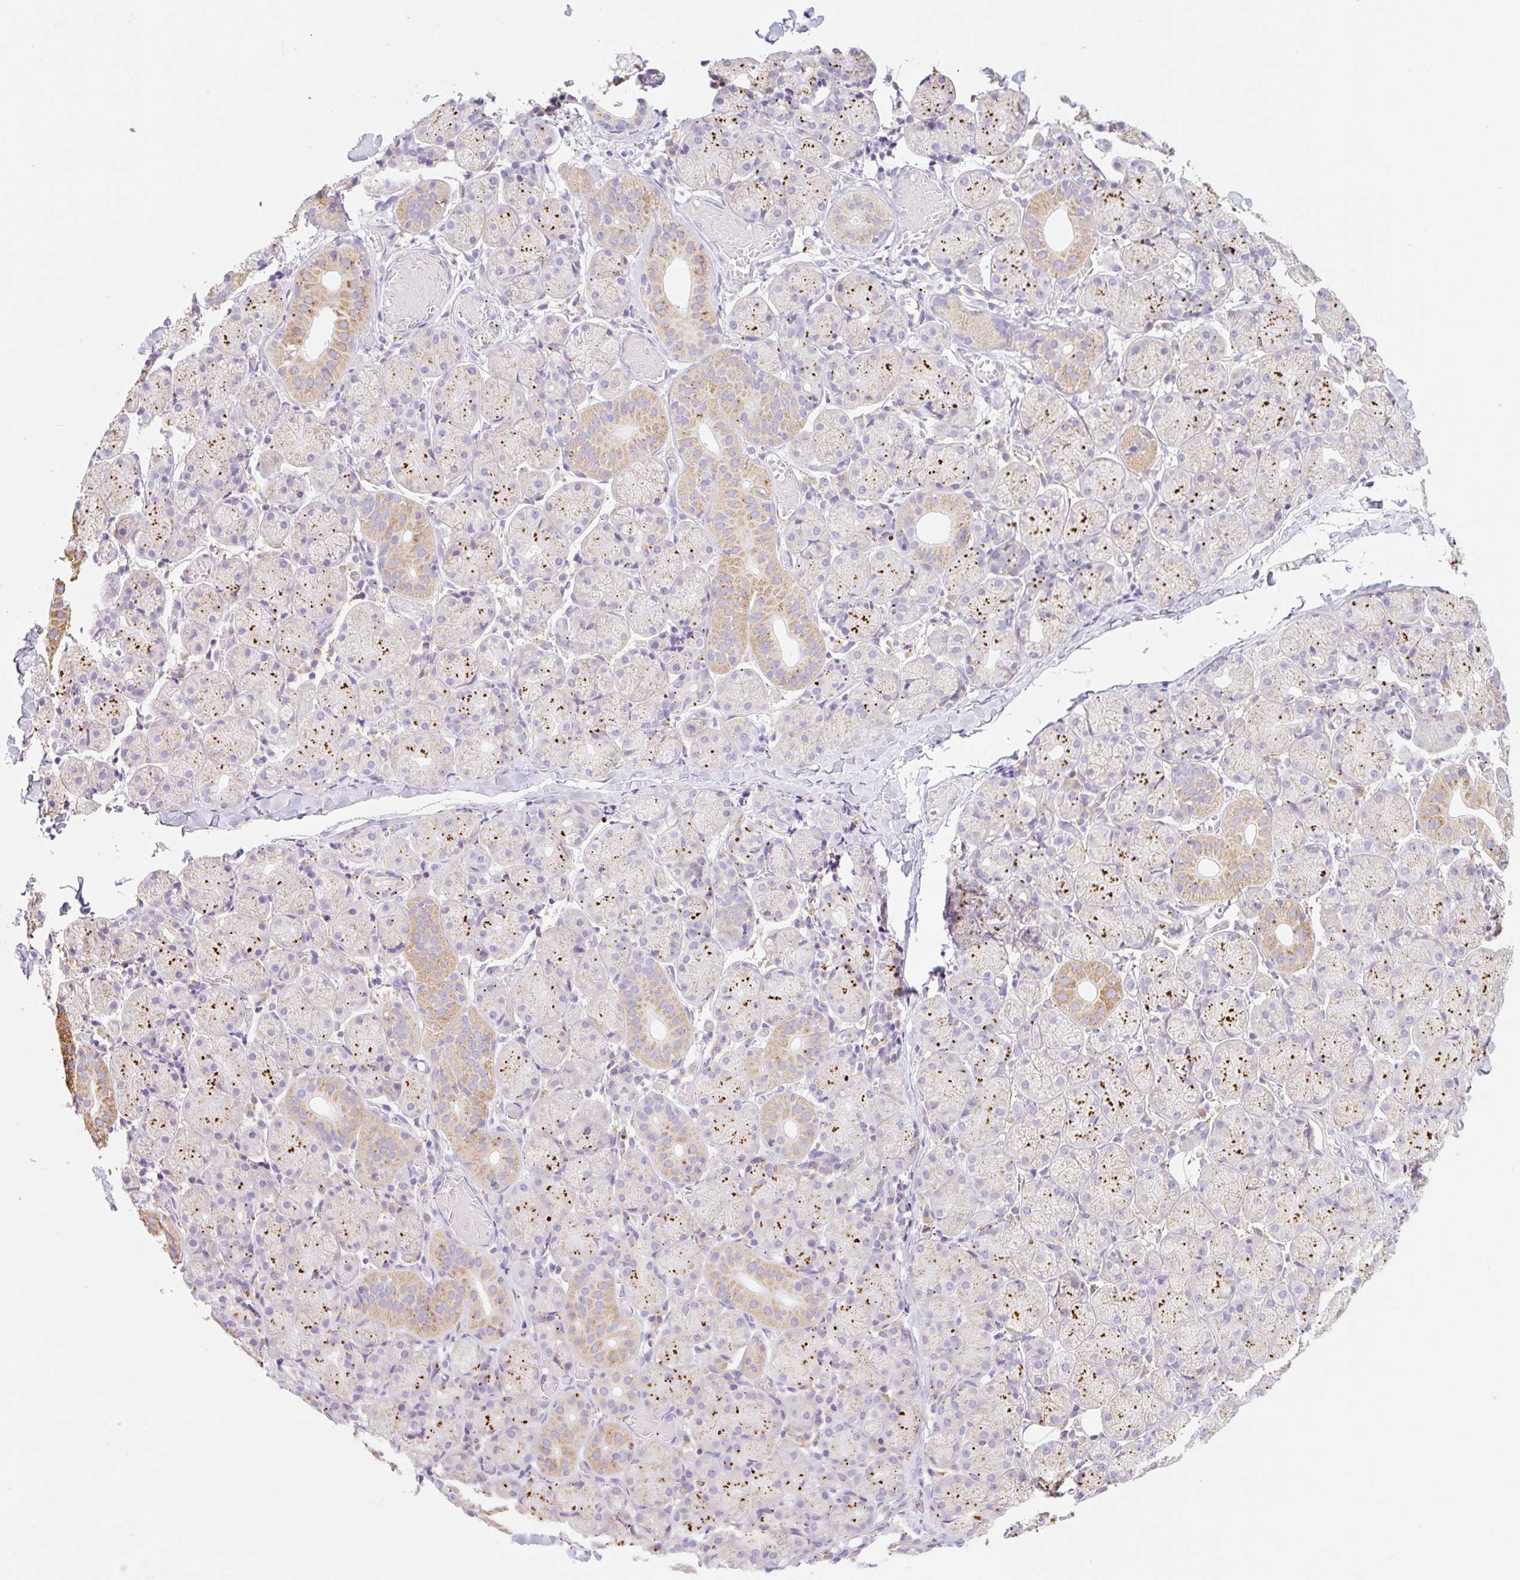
{"staining": {"intensity": "moderate", "quantity": "25%-75%", "location": "cytoplasmic/membranous"}, "tissue": "salivary gland", "cell_type": "Glandular cells", "image_type": "normal", "snomed": [{"axis": "morphology", "description": "Normal tissue, NOS"}, {"axis": "topography", "description": "Salivary gland"}], "caption": "A micrograph of salivary gland stained for a protein exhibits moderate cytoplasmic/membranous brown staining in glandular cells. The staining was performed using DAB to visualize the protein expression in brown, while the nuclei were stained in blue with hematoxylin (Magnification: 20x).", "gene": "CLEC3A", "patient": {"sex": "female", "age": 24}}